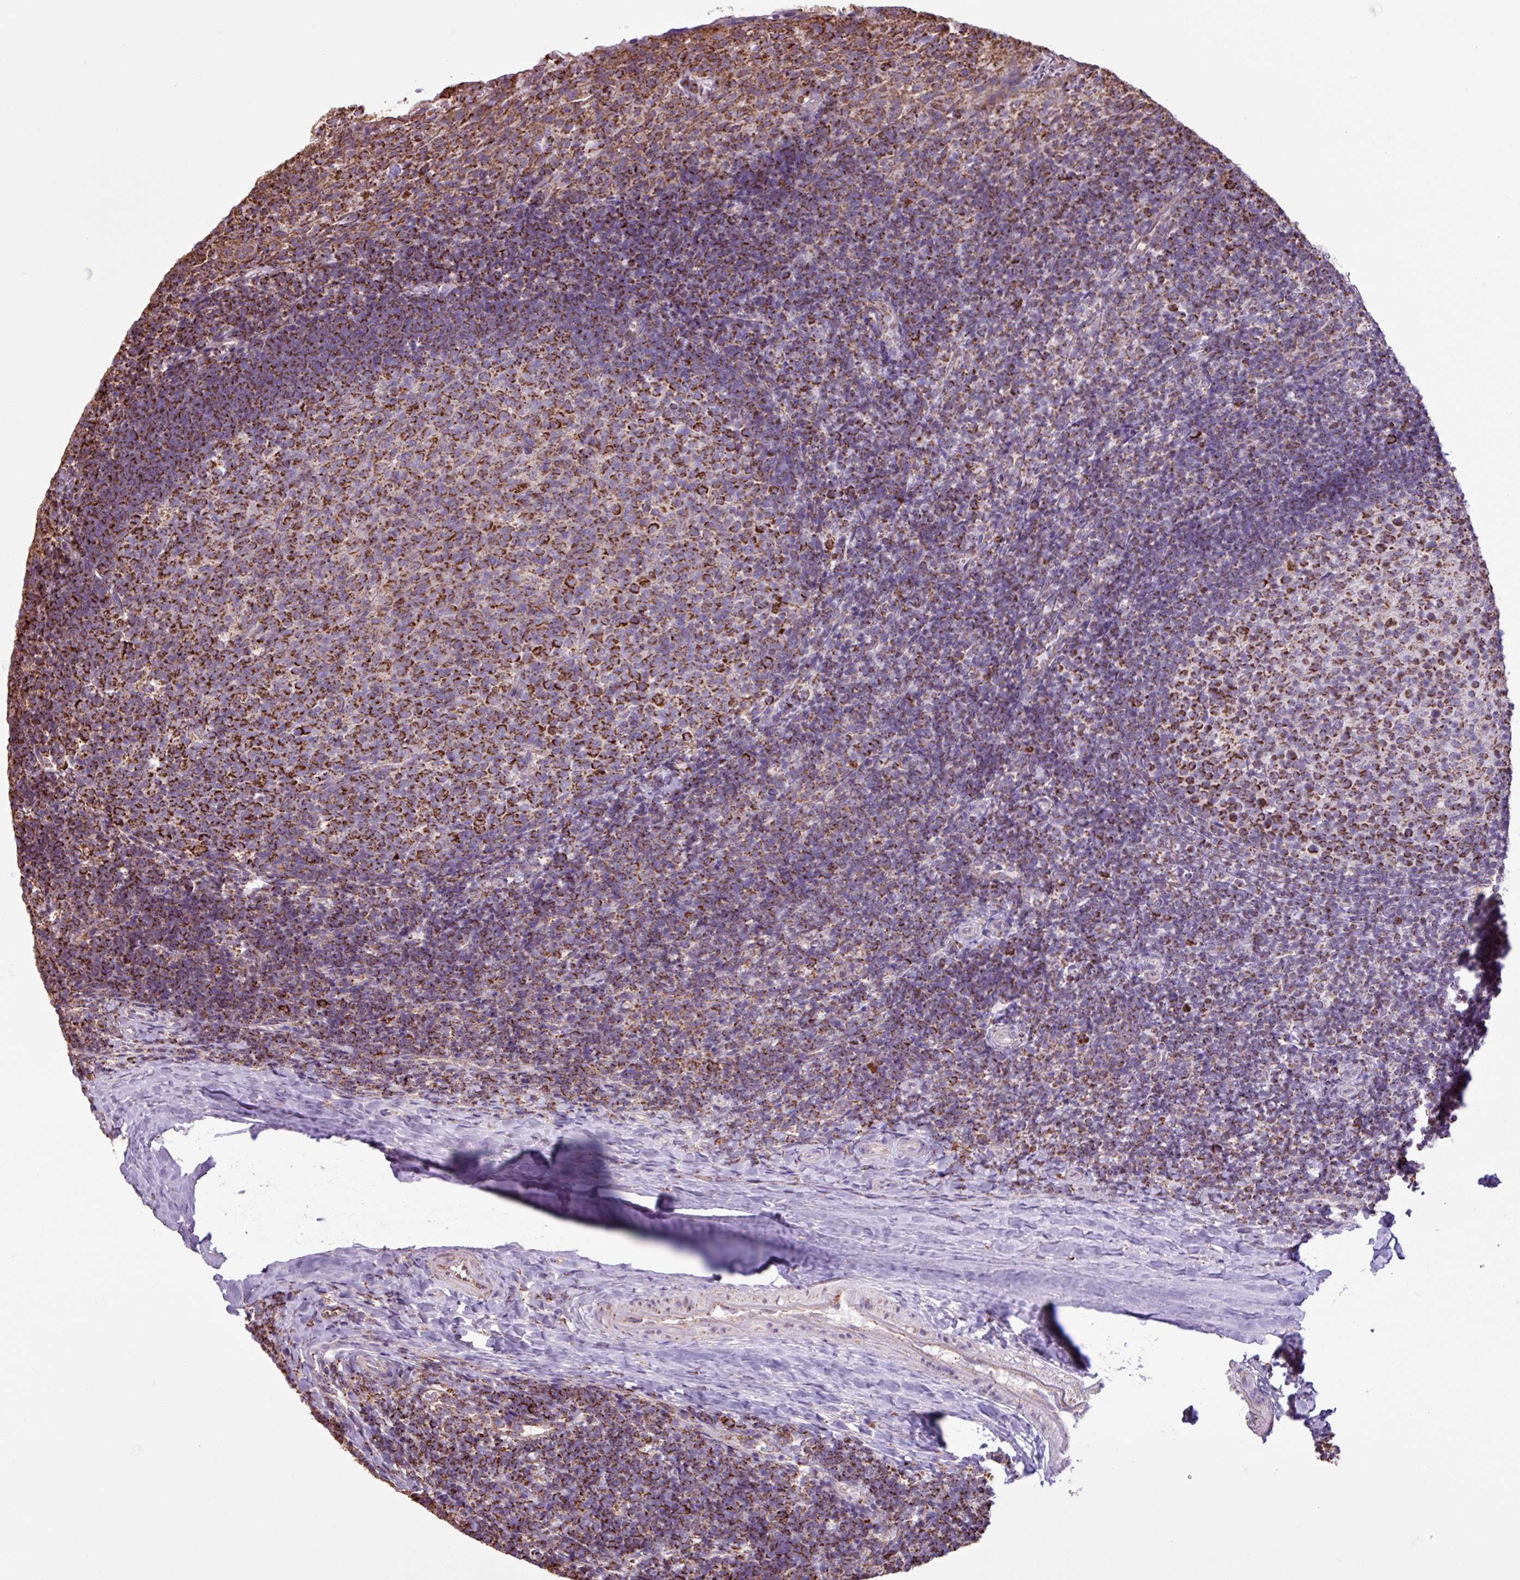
{"staining": {"intensity": "strong", "quantity": ">75%", "location": "cytoplasmic/membranous"}, "tissue": "tonsil", "cell_type": "Germinal center cells", "image_type": "normal", "snomed": [{"axis": "morphology", "description": "Normal tissue, NOS"}, {"axis": "topography", "description": "Tonsil"}], "caption": "This is a photomicrograph of immunohistochemistry (IHC) staining of benign tonsil, which shows strong staining in the cytoplasmic/membranous of germinal center cells.", "gene": "ALG8", "patient": {"sex": "female", "age": 10}}